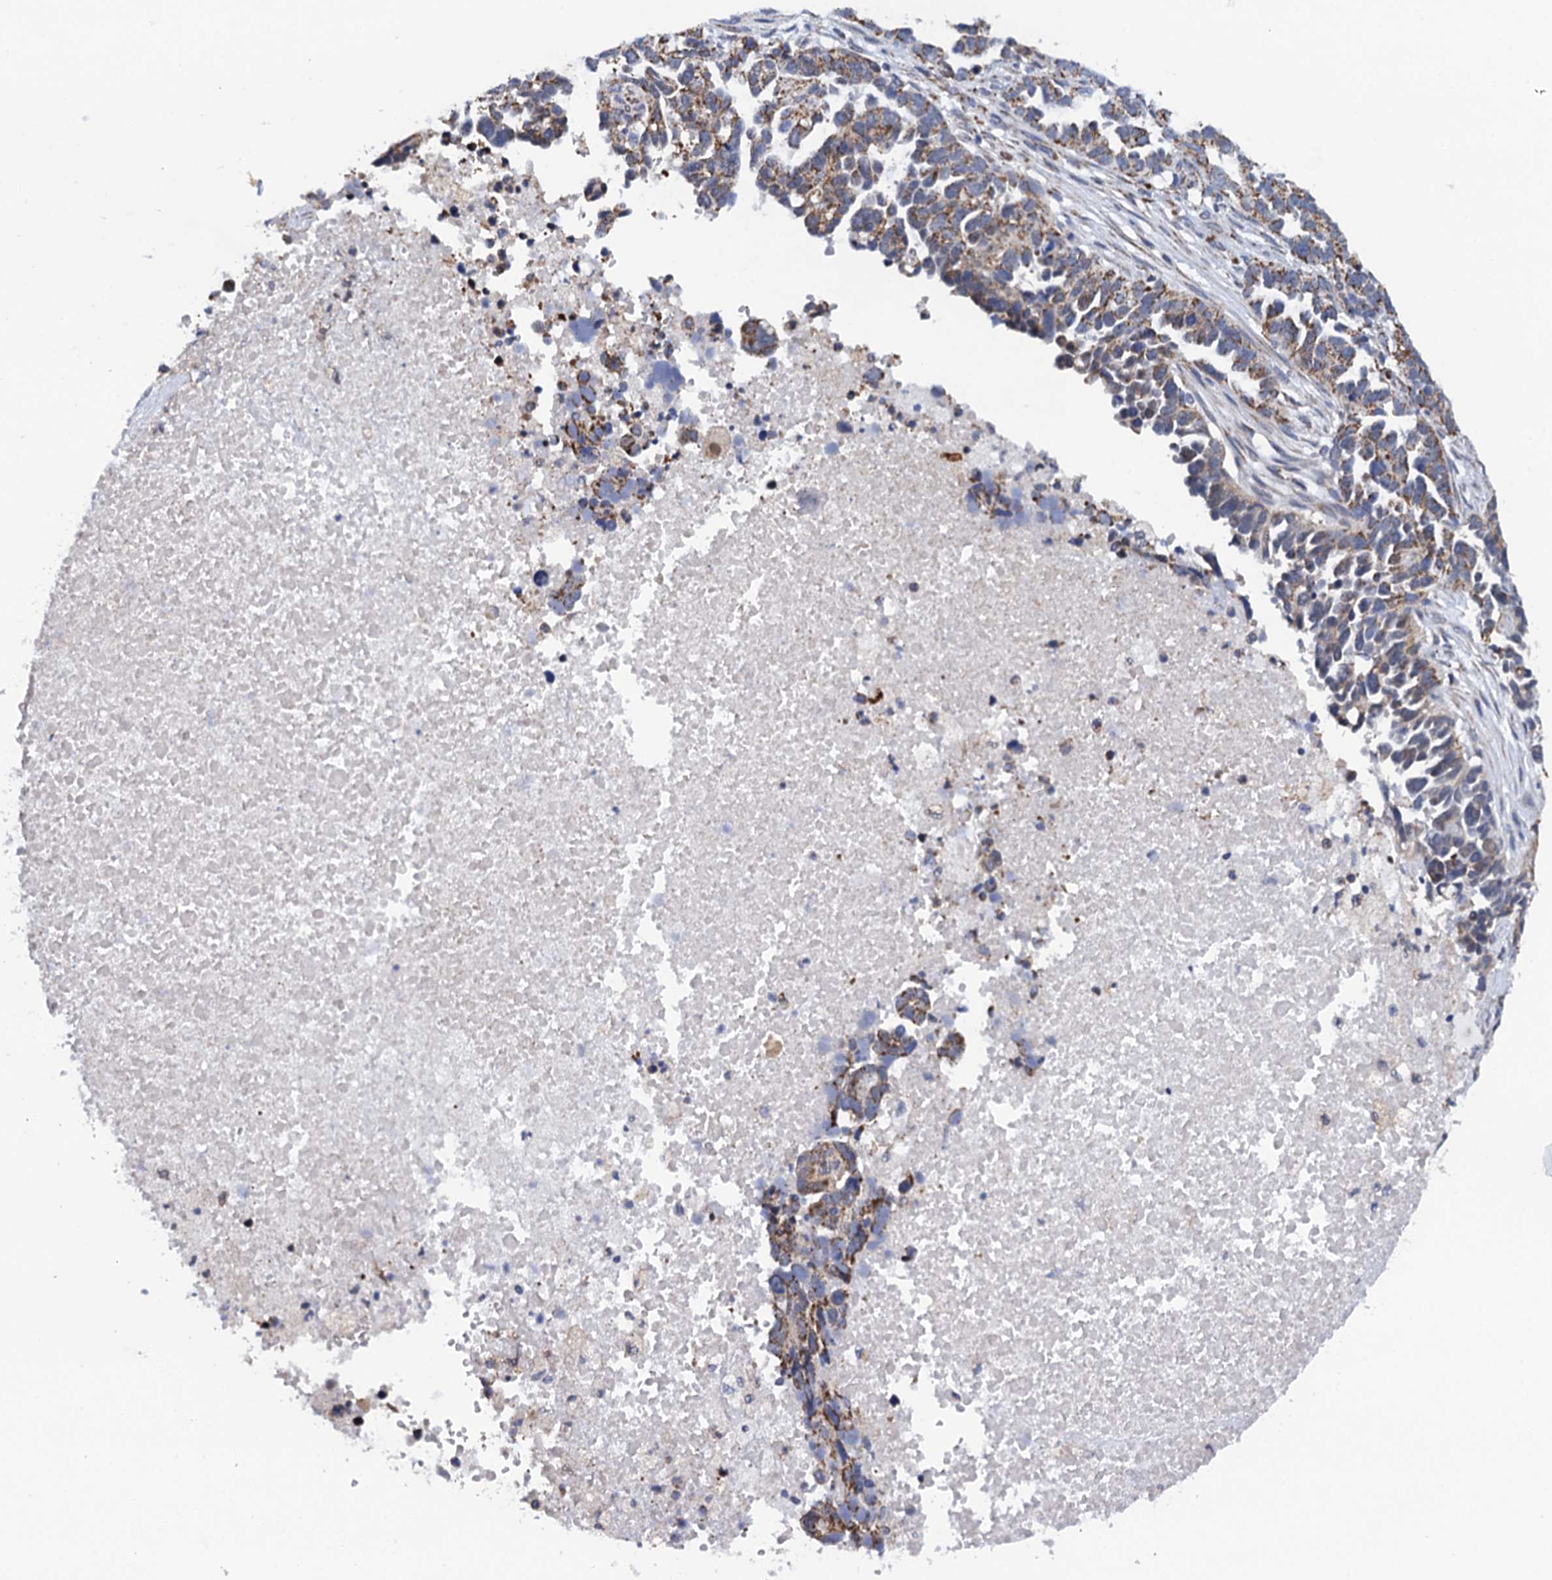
{"staining": {"intensity": "moderate", "quantity": "25%-75%", "location": "cytoplasmic/membranous"}, "tissue": "ovarian cancer", "cell_type": "Tumor cells", "image_type": "cancer", "snomed": [{"axis": "morphology", "description": "Cystadenocarcinoma, serous, NOS"}, {"axis": "topography", "description": "Ovary"}], "caption": "Immunohistochemical staining of ovarian cancer (serous cystadenocarcinoma) demonstrates medium levels of moderate cytoplasmic/membranous staining in approximately 25%-75% of tumor cells.", "gene": "PTCD3", "patient": {"sex": "female", "age": 54}}